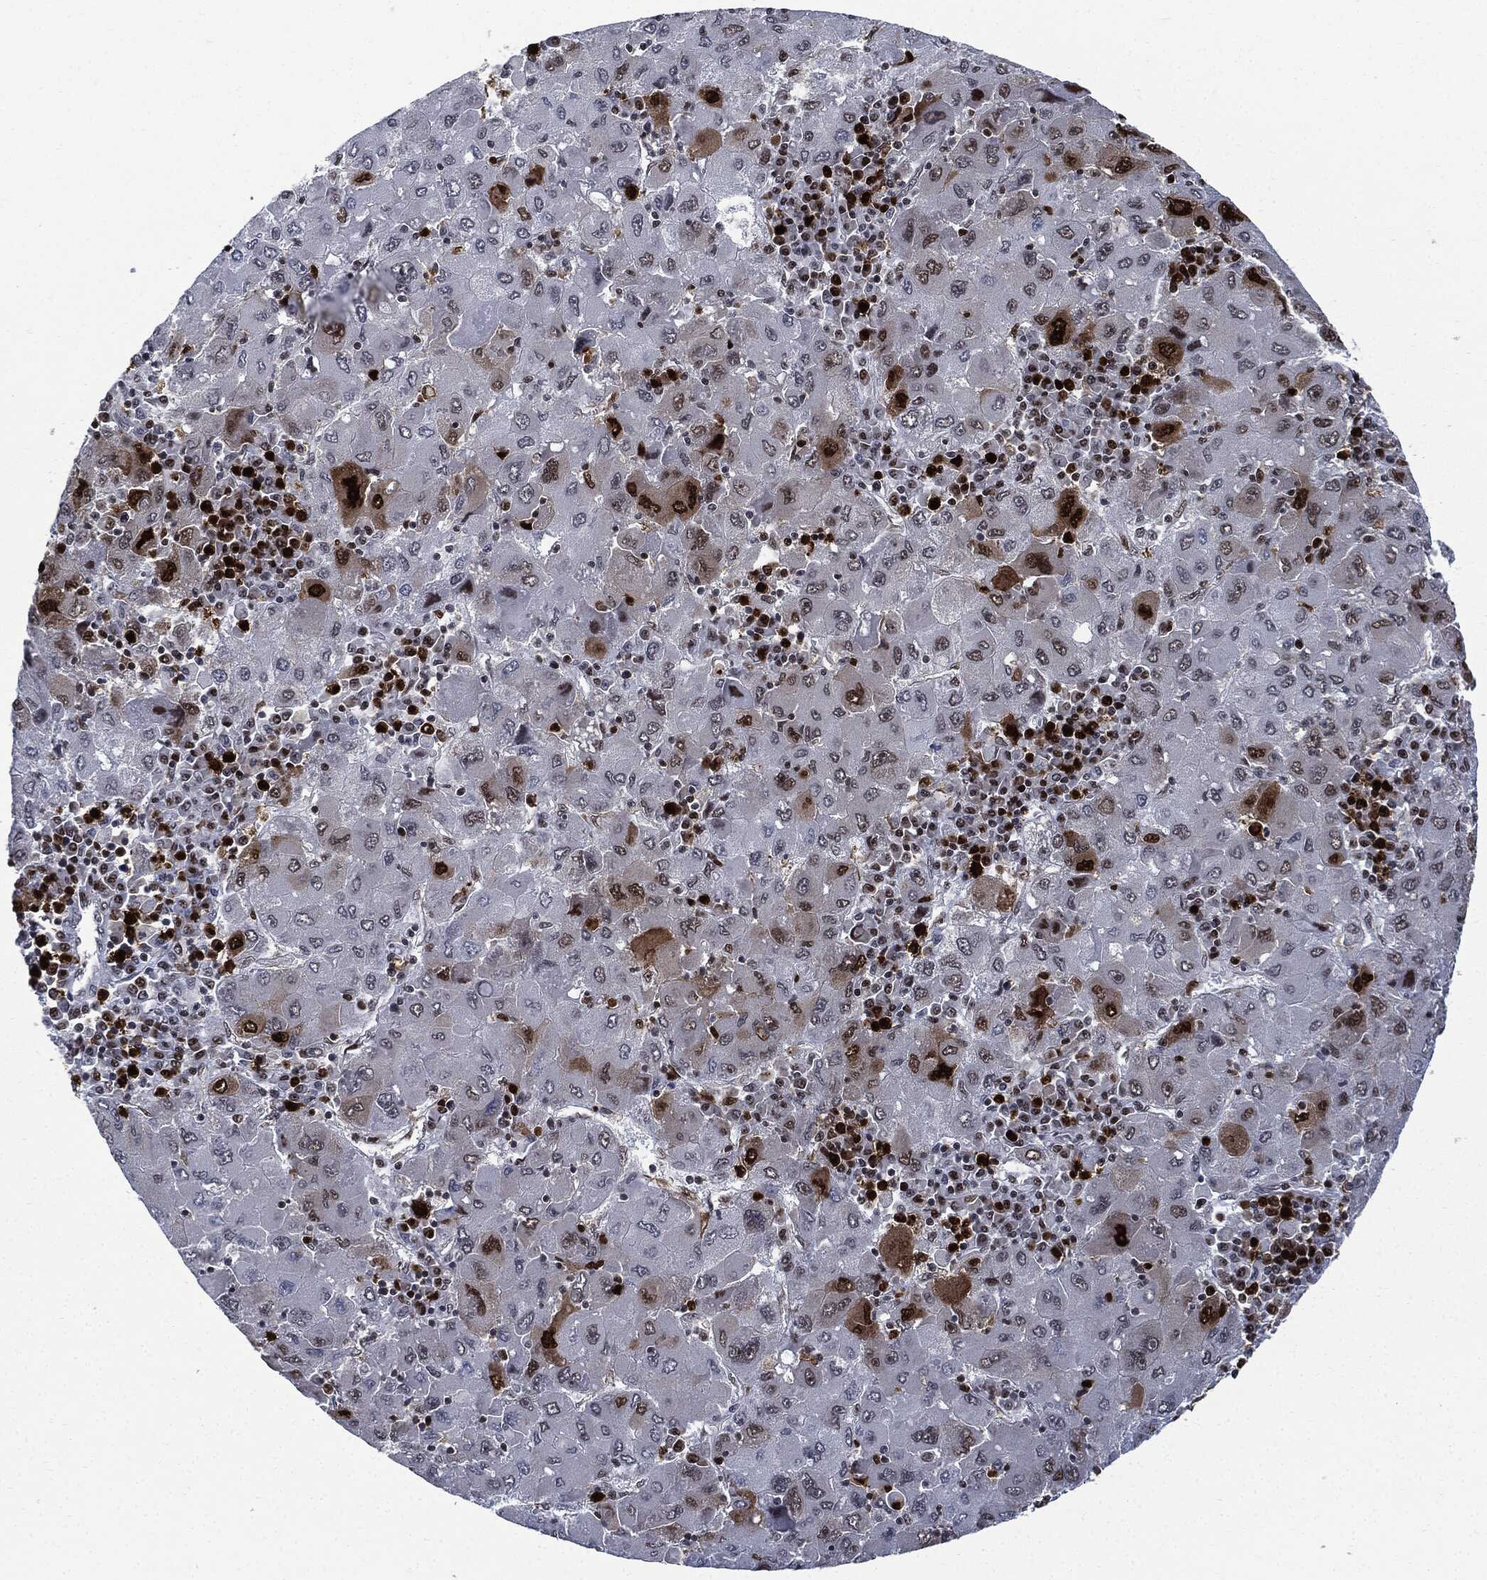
{"staining": {"intensity": "strong", "quantity": "<25%", "location": "nuclear"}, "tissue": "liver cancer", "cell_type": "Tumor cells", "image_type": "cancer", "snomed": [{"axis": "morphology", "description": "Carcinoma, Hepatocellular, NOS"}, {"axis": "topography", "description": "Liver"}], "caption": "Immunohistochemical staining of liver hepatocellular carcinoma reveals medium levels of strong nuclear expression in approximately <25% of tumor cells.", "gene": "PCNA", "patient": {"sex": "male", "age": 75}}